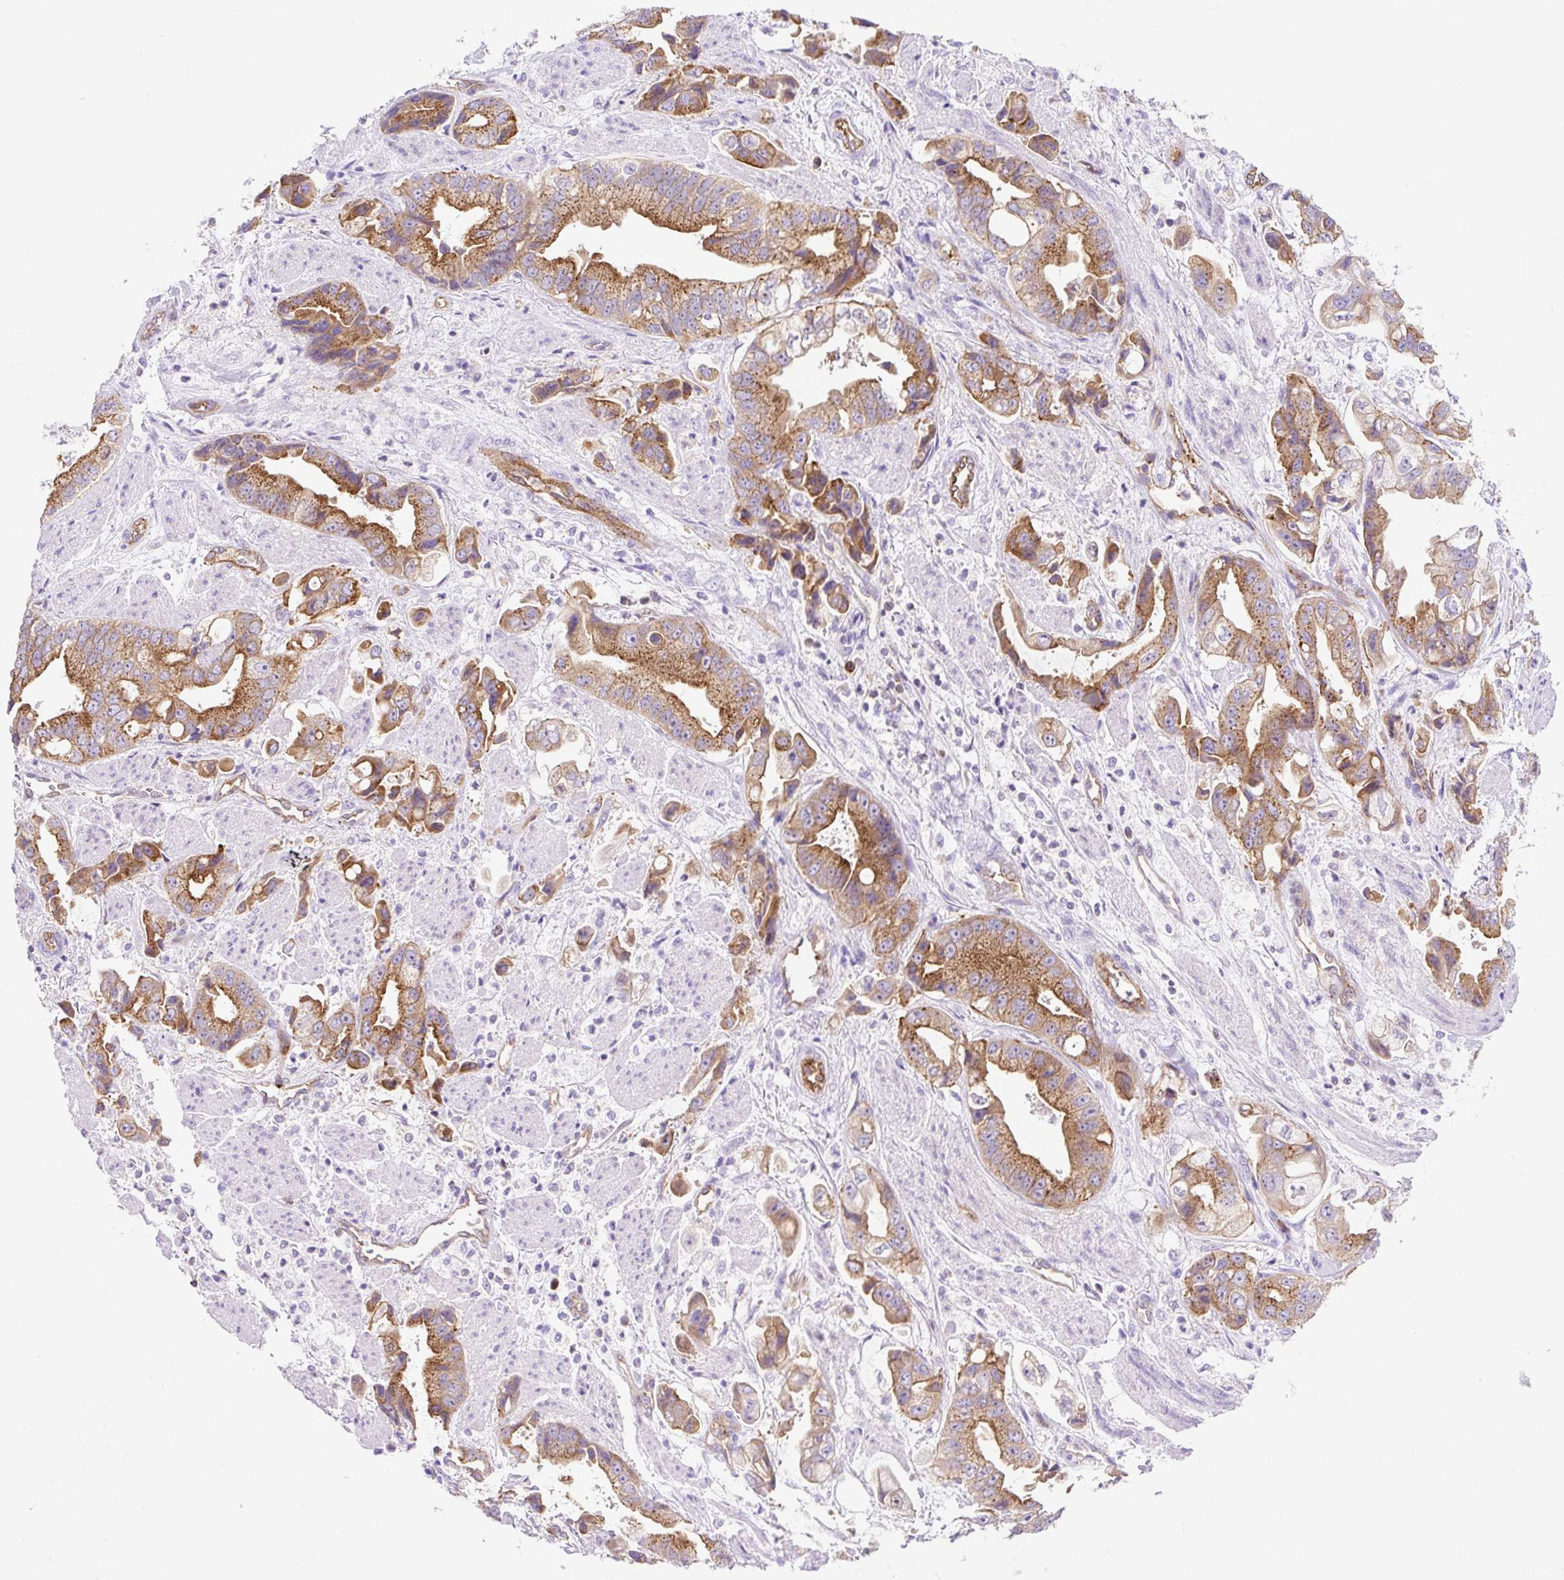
{"staining": {"intensity": "strong", "quantity": ">75%", "location": "cytoplasmic/membranous"}, "tissue": "stomach cancer", "cell_type": "Tumor cells", "image_type": "cancer", "snomed": [{"axis": "morphology", "description": "Adenocarcinoma, NOS"}, {"axis": "topography", "description": "Stomach"}], "caption": "Strong cytoplasmic/membranous positivity for a protein is present in approximately >75% of tumor cells of stomach adenocarcinoma using IHC.", "gene": "HIP1R", "patient": {"sex": "male", "age": 62}}